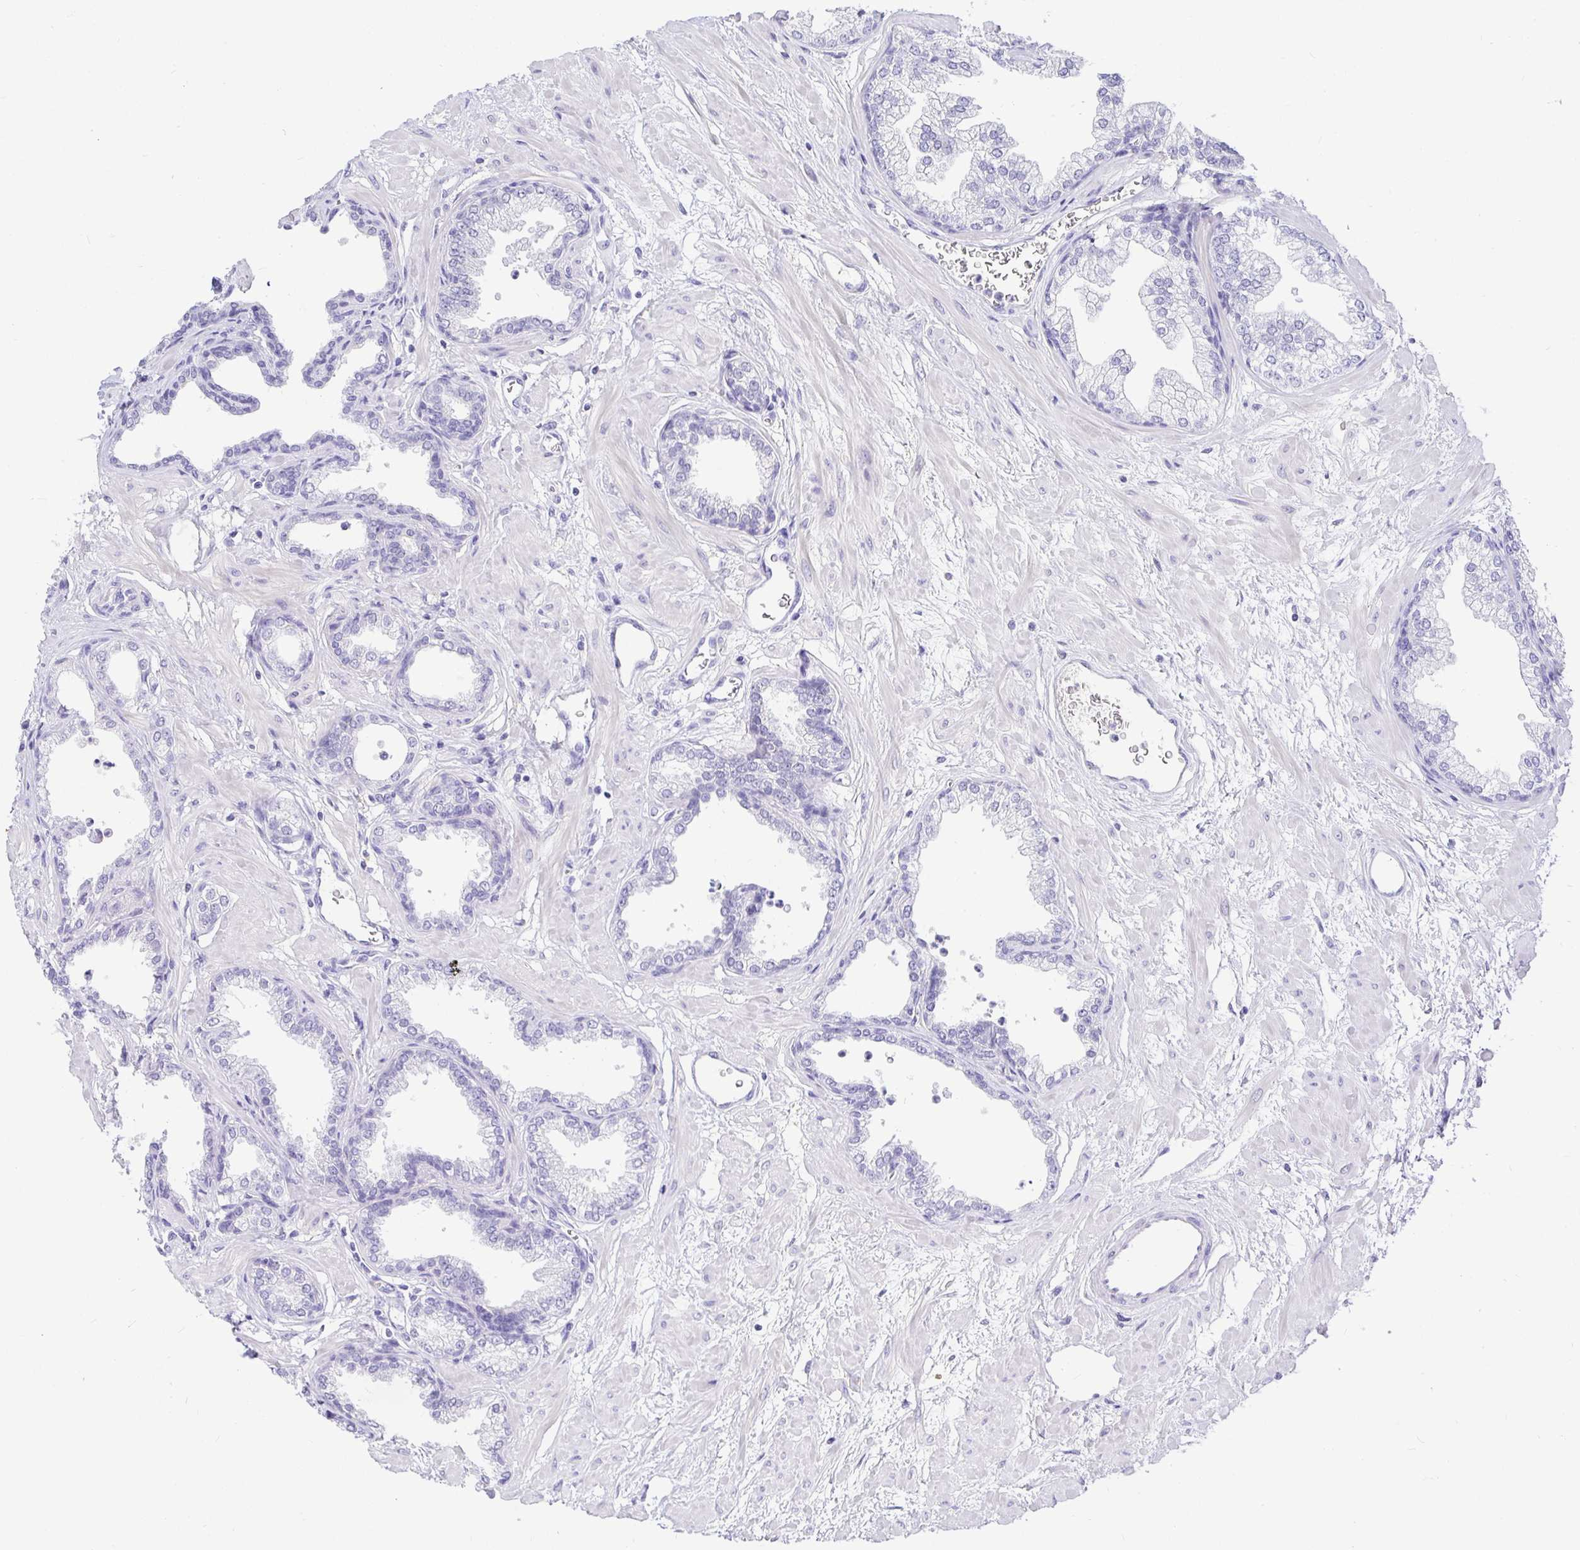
{"staining": {"intensity": "negative", "quantity": "none", "location": "none"}, "tissue": "prostate", "cell_type": "Glandular cells", "image_type": "normal", "snomed": [{"axis": "morphology", "description": "Normal tissue, NOS"}, {"axis": "topography", "description": "Prostate"}], "caption": "IHC micrograph of benign human prostate stained for a protein (brown), which shows no positivity in glandular cells.", "gene": "EZHIP", "patient": {"sex": "male", "age": 37}}